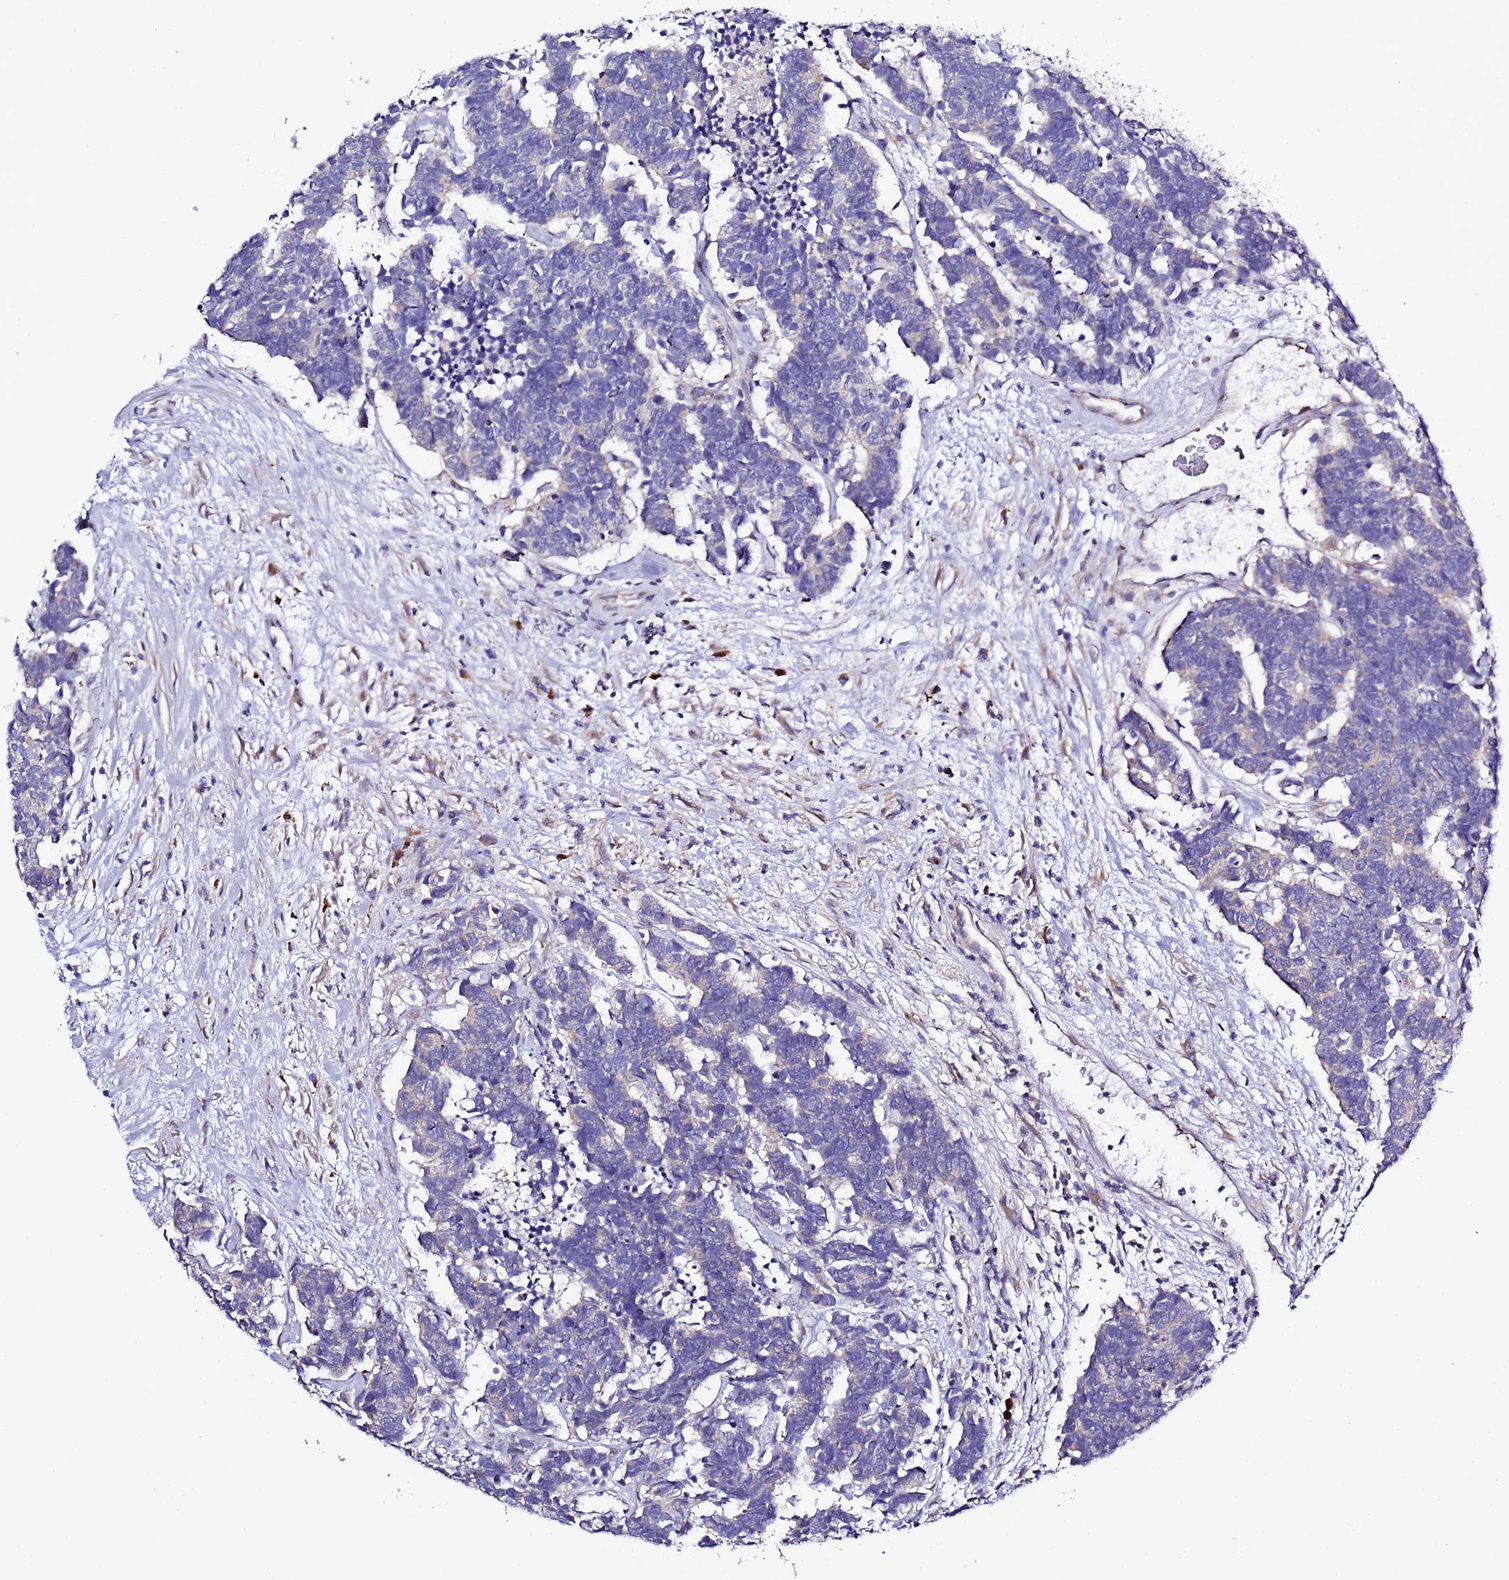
{"staining": {"intensity": "negative", "quantity": "none", "location": "none"}, "tissue": "carcinoid", "cell_type": "Tumor cells", "image_type": "cancer", "snomed": [{"axis": "morphology", "description": "Carcinoma, NOS"}, {"axis": "morphology", "description": "Carcinoid, malignant, NOS"}, {"axis": "topography", "description": "Urinary bladder"}], "caption": "Carcinoma stained for a protein using immunohistochemistry reveals no positivity tumor cells.", "gene": "SPCS1", "patient": {"sex": "male", "age": 57}}